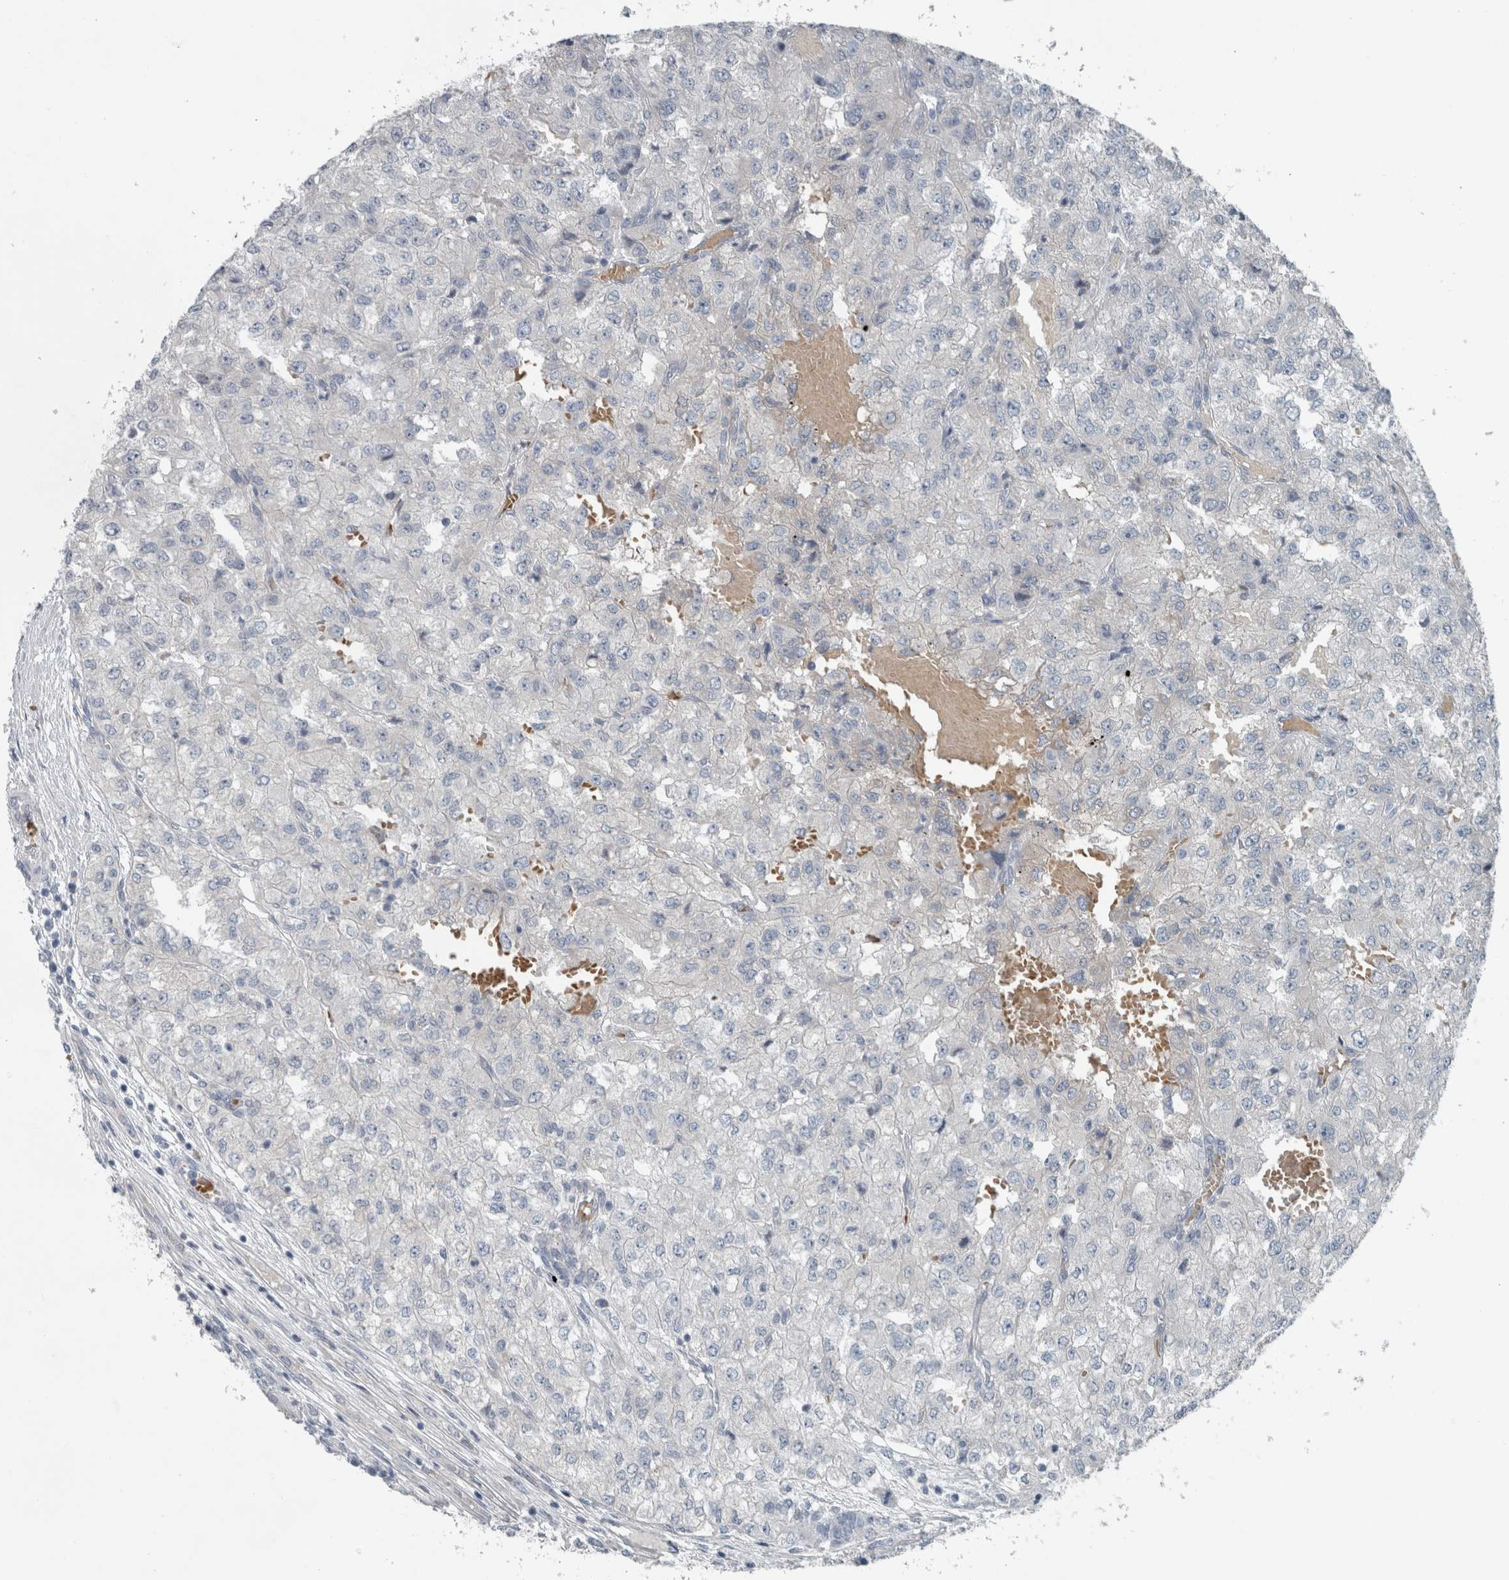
{"staining": {"intensity": "negative", "quantity": "none", "location": "none"}, "tissue": "renal cancer", "cell_type": "Tumor cells", "image_type": "cancer", "snomed": [{"axis": "morphology", "description": "Adenocarcinoma, NOS"}, {"axis": "topography", "description": "Kidney"}], "caption": "Image shows no significant protein expression in tumor cells of renal cancer (adenocarcinoma).", "gene": "SH3GL2", "patient": {"sex": "female", "age": 54}}